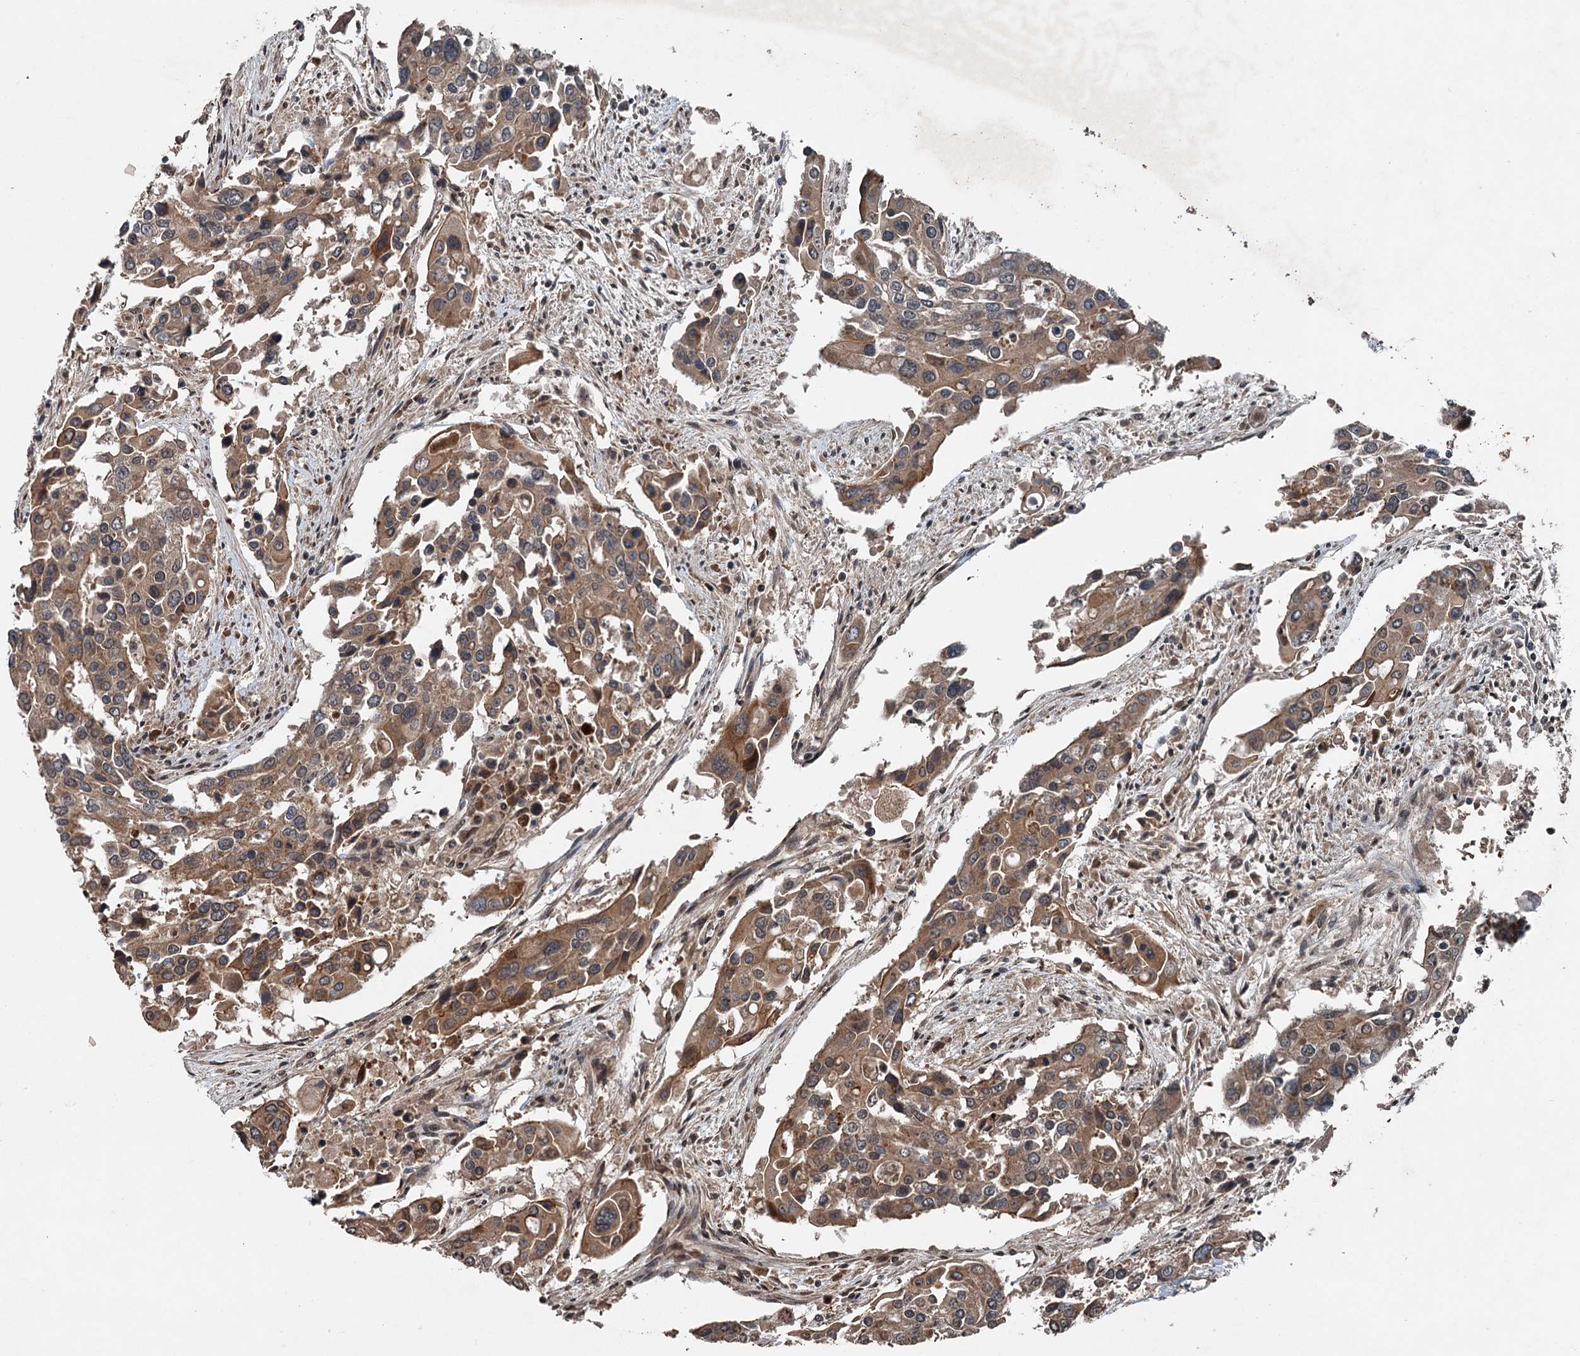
{"staining": {"intensity": "moderate", "quantity": ">75%", "location": "cytoplasmic/membranous"}, "tissue": "colorectal cancer", "cell_type": "Tumor cells", "image_type": "cancer", "snomed": [{"axis": "morphology", "description": "Adenocarcinoma, NOS"}, {"axis": "topography", "description": "Colon"}], "caption": "Immunohistochemistry (IHC) image of human colorectal cancer (adenocarcinoma) stained for a protein (brown), which reveals medium levels of moderate cytoplasmic/membranous staining in approximately >75% of tumor cells.", "gene": "N4BP2L2", "patient": {"sex": "male", "age": 77}}